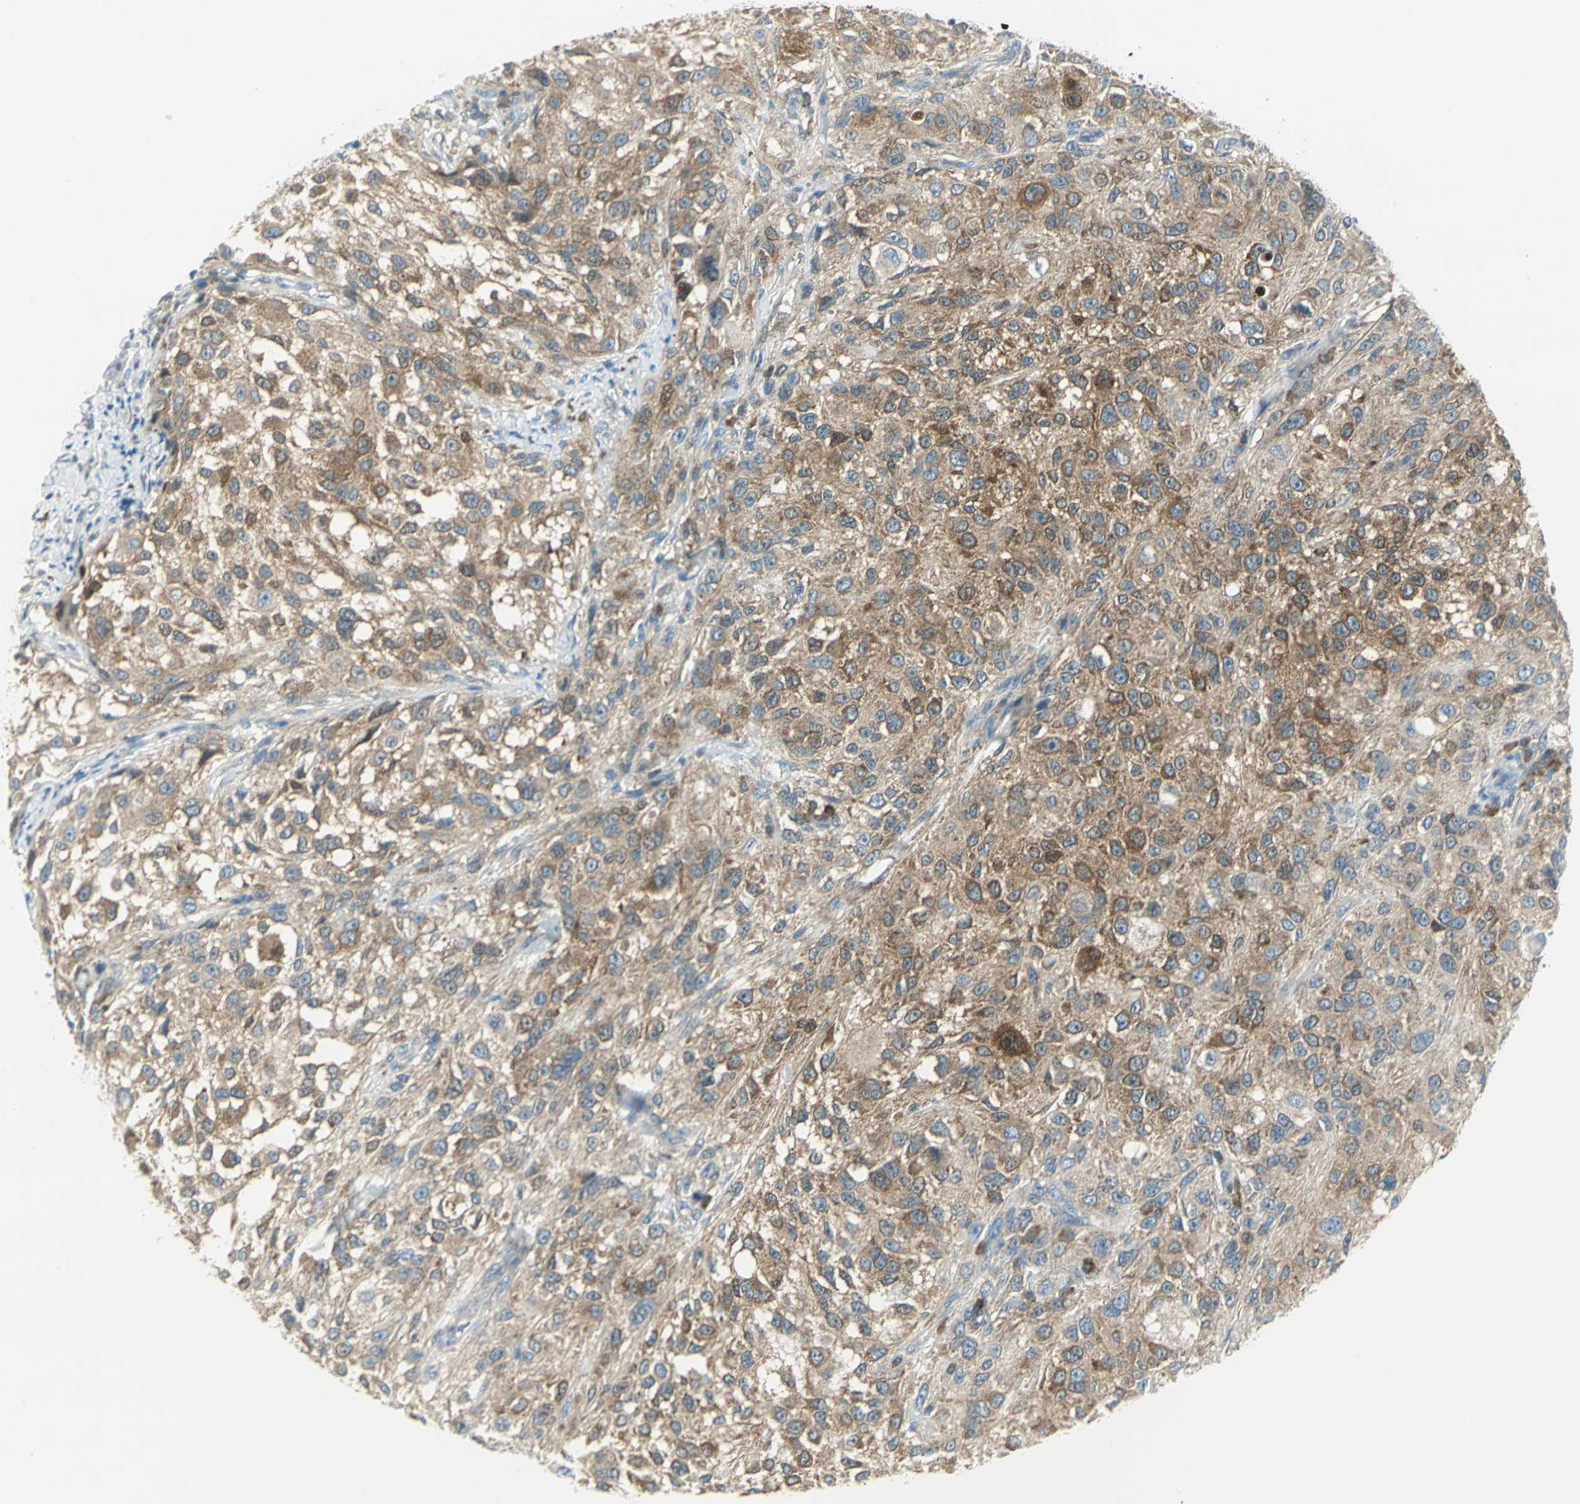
{"staining": {"intensity": "moderate", "quantity": ">75%", "location": "cytoplasmic/membranous"}, "tissue": "melanoma", "cell_type": "Tumor cells", "image_type": "cancer", "snomed": [{"axis": "morphology", "description": "Necrosis, NOS"}, {"axis": "morphology", "description": "Malignant melanoma, NOS"}, {"axis": "topography", "description": "Skin"}], "caption": "Immunohistochemistry histopathology image of human melanoma stained for a protein (brown), which shows medium levels of moderate cytoplasmic/membranous expression in approximately >75% of tumor cells.", "gene": "ALDOA", "patient": {"sex": "female", "age": 87}}